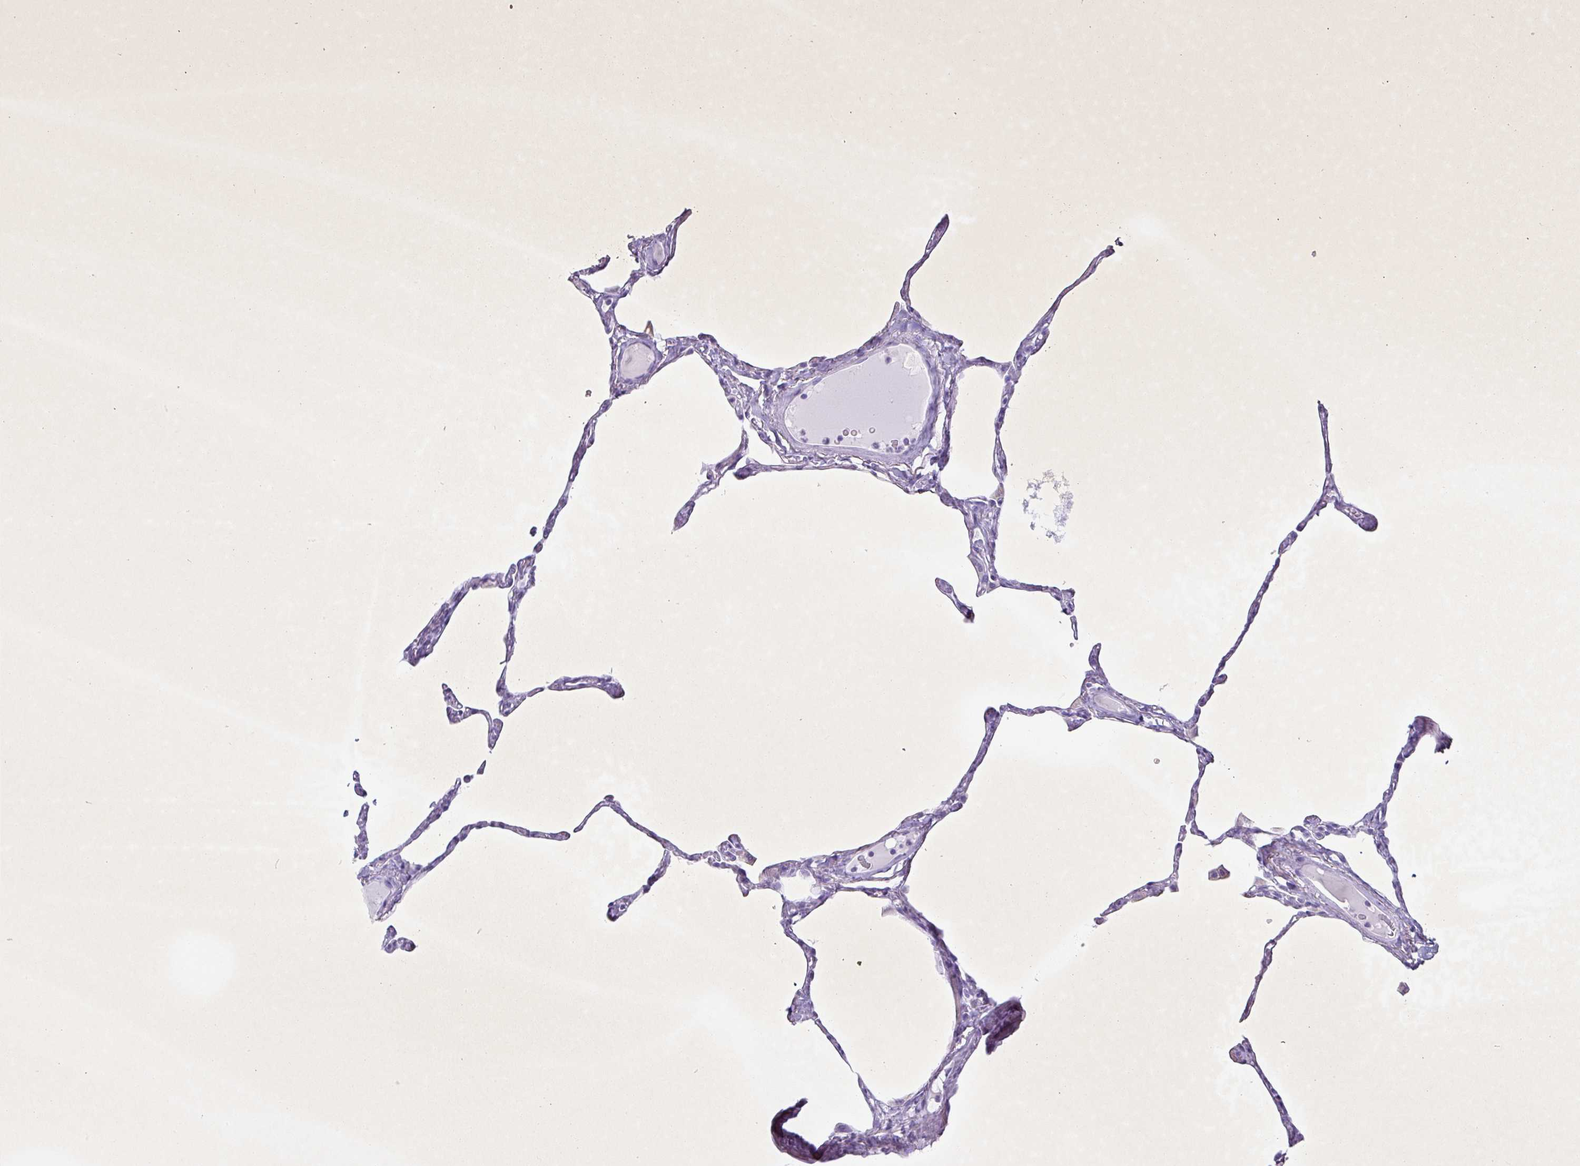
{"staining": {"intensity": "negative", "quantity": "none", "location": "none"}, "tissue": "lung", "cell_type": "Alveolar cells", "image_type": "normal", "snomed": [{"axis": "morphology", "description": "Normal tissue, NOS"}, {"axis": "topography", "description": "Lung"}], "caption": "Immunohistochemistry (IHC) of unremarkable lung demonstrates no staining in alveolar cells.", "gene": "PGA3", "patient": {"sex": "male", "age": 65}}